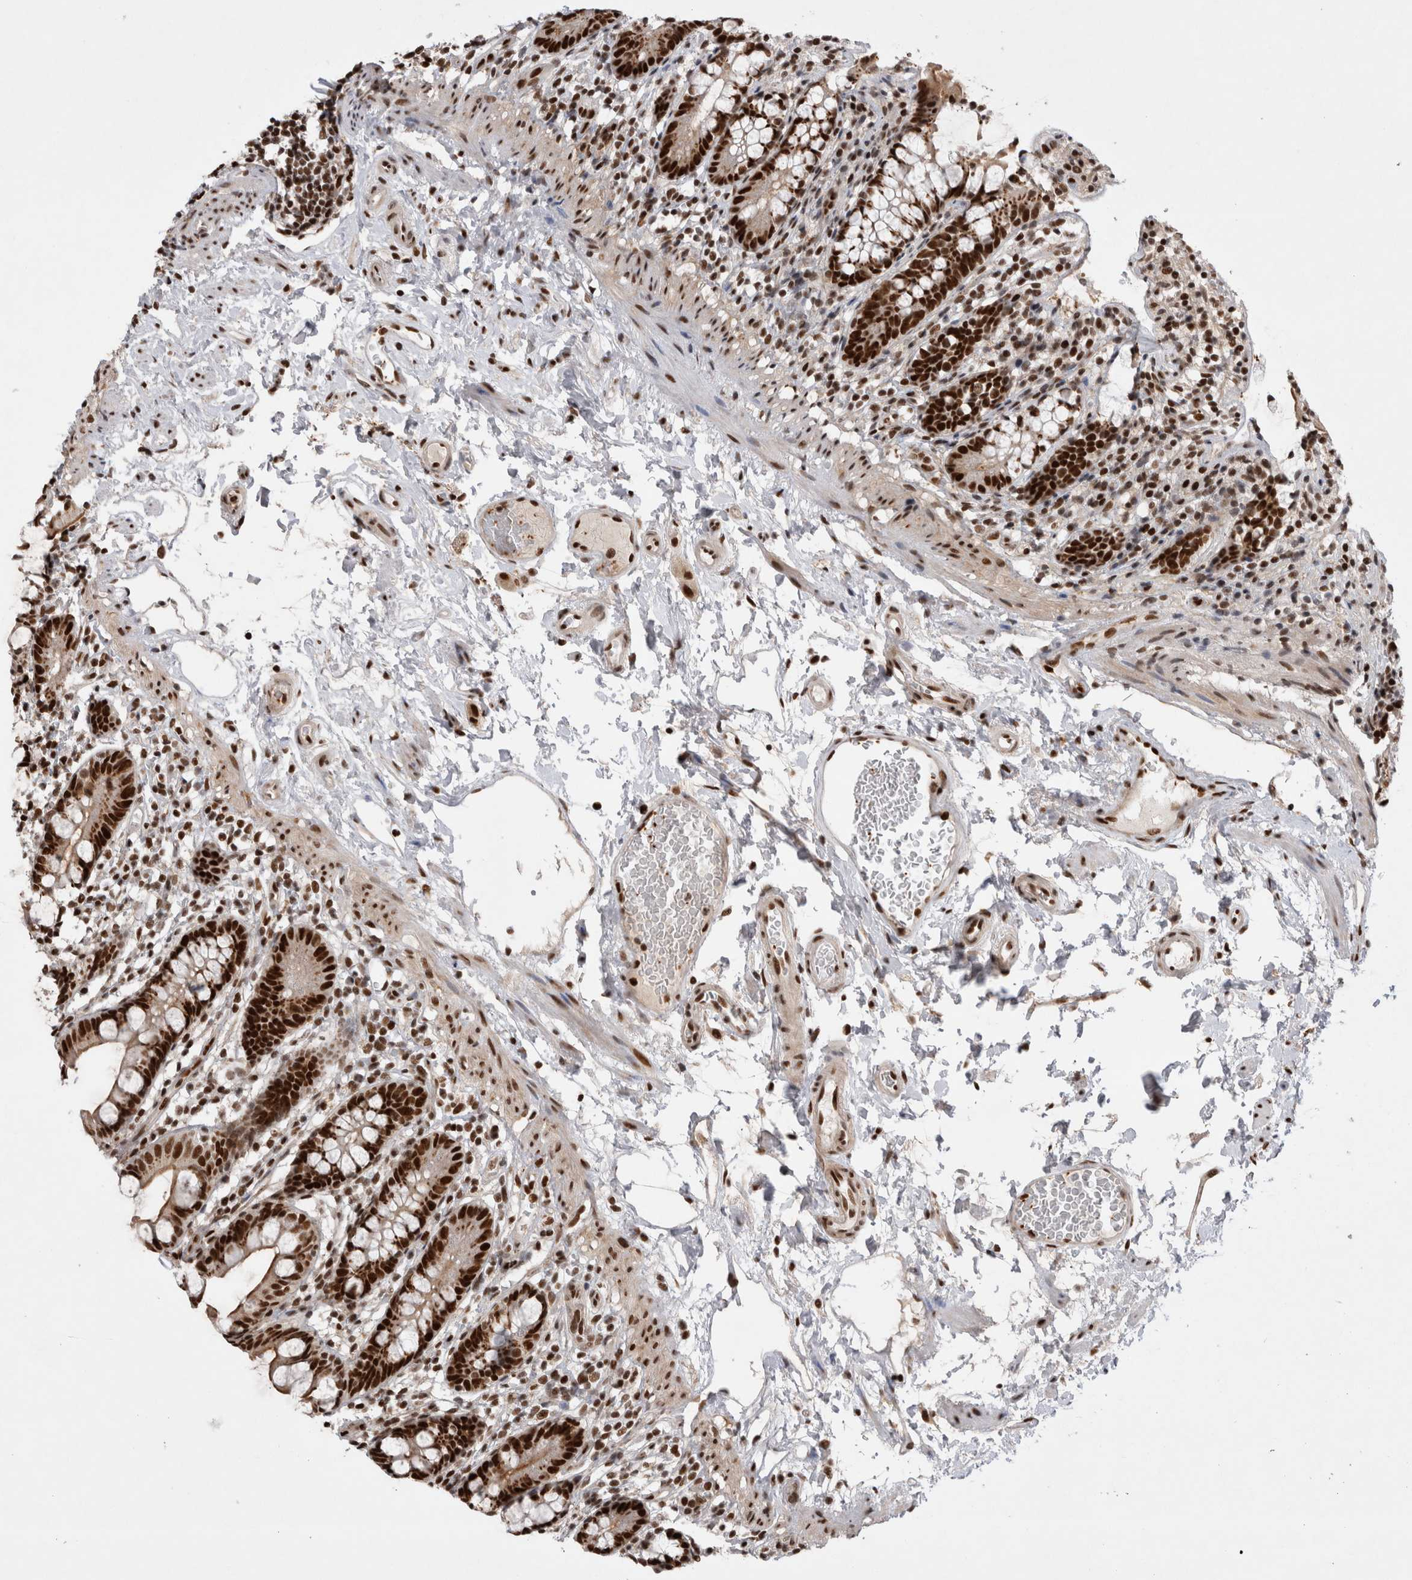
{"staining": {"intensity": "strong", "quantity": ">75%", "location": "cytoplasmic/membranous,nuclear"}, "tissue": "small intestine", "cell_type": "Glandular cells", "image_type": "normal", "snomed": [{"axis": "morphology", "description": "Normal tissue, NOS"}, {"axis": "topography", "description": "Small intestine"}], "caption": "Immunohistochemical staining of unremarkable human small intestine exhibits >75% levels of strong cytoplasmic/membranous,nuclear protein staining in about >75% of glandular cells. (Brightfield microscopy of DAB IHC at high magnification).", "gene": "EYA2", "patient": {"sex": "female", "age": 84}}